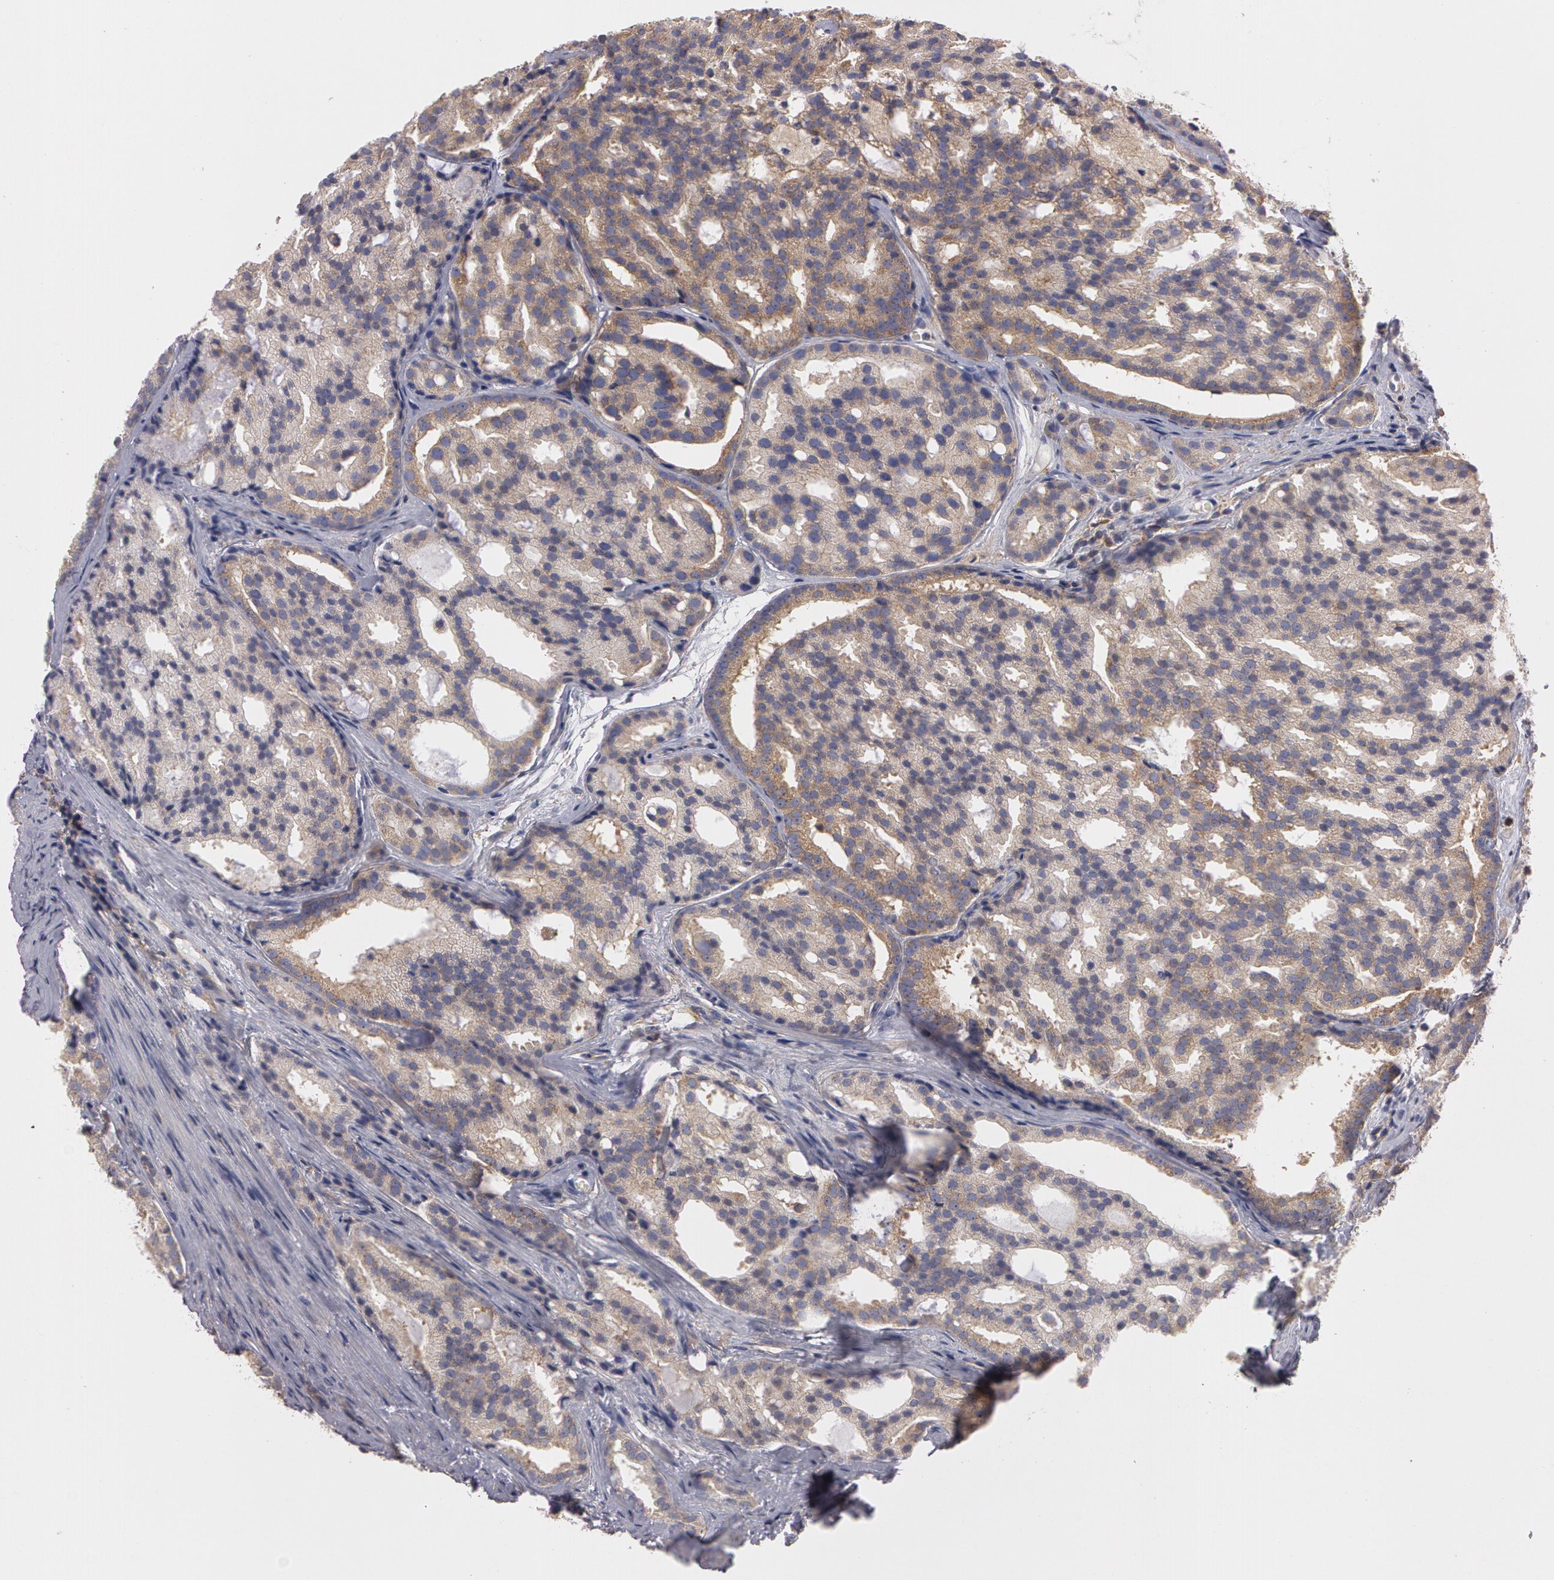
{"staining": {"intensity": "weak", "quantity": ">75%", "location": "cytoplasmic/membranous"}, "tissue": "prostate cancer", "cell_type": "Tumor cells", "image_type": "cancer", "snomed": [{"axis": "morphology", "description": "Adenocarcinoma, High grade"}, {"axis": "topography", "description": "Prostate"}], "caption": "DAB (3,3'-diaminobenzidine) immunohistochemical staining of high-grade adenocarcinoma (prostate) reveals weak cytoplasmic/membranous protein expression in about >75% of tumor cells.", "gene": "NEK9", "patient": {"sex": "male", "age": 64}}